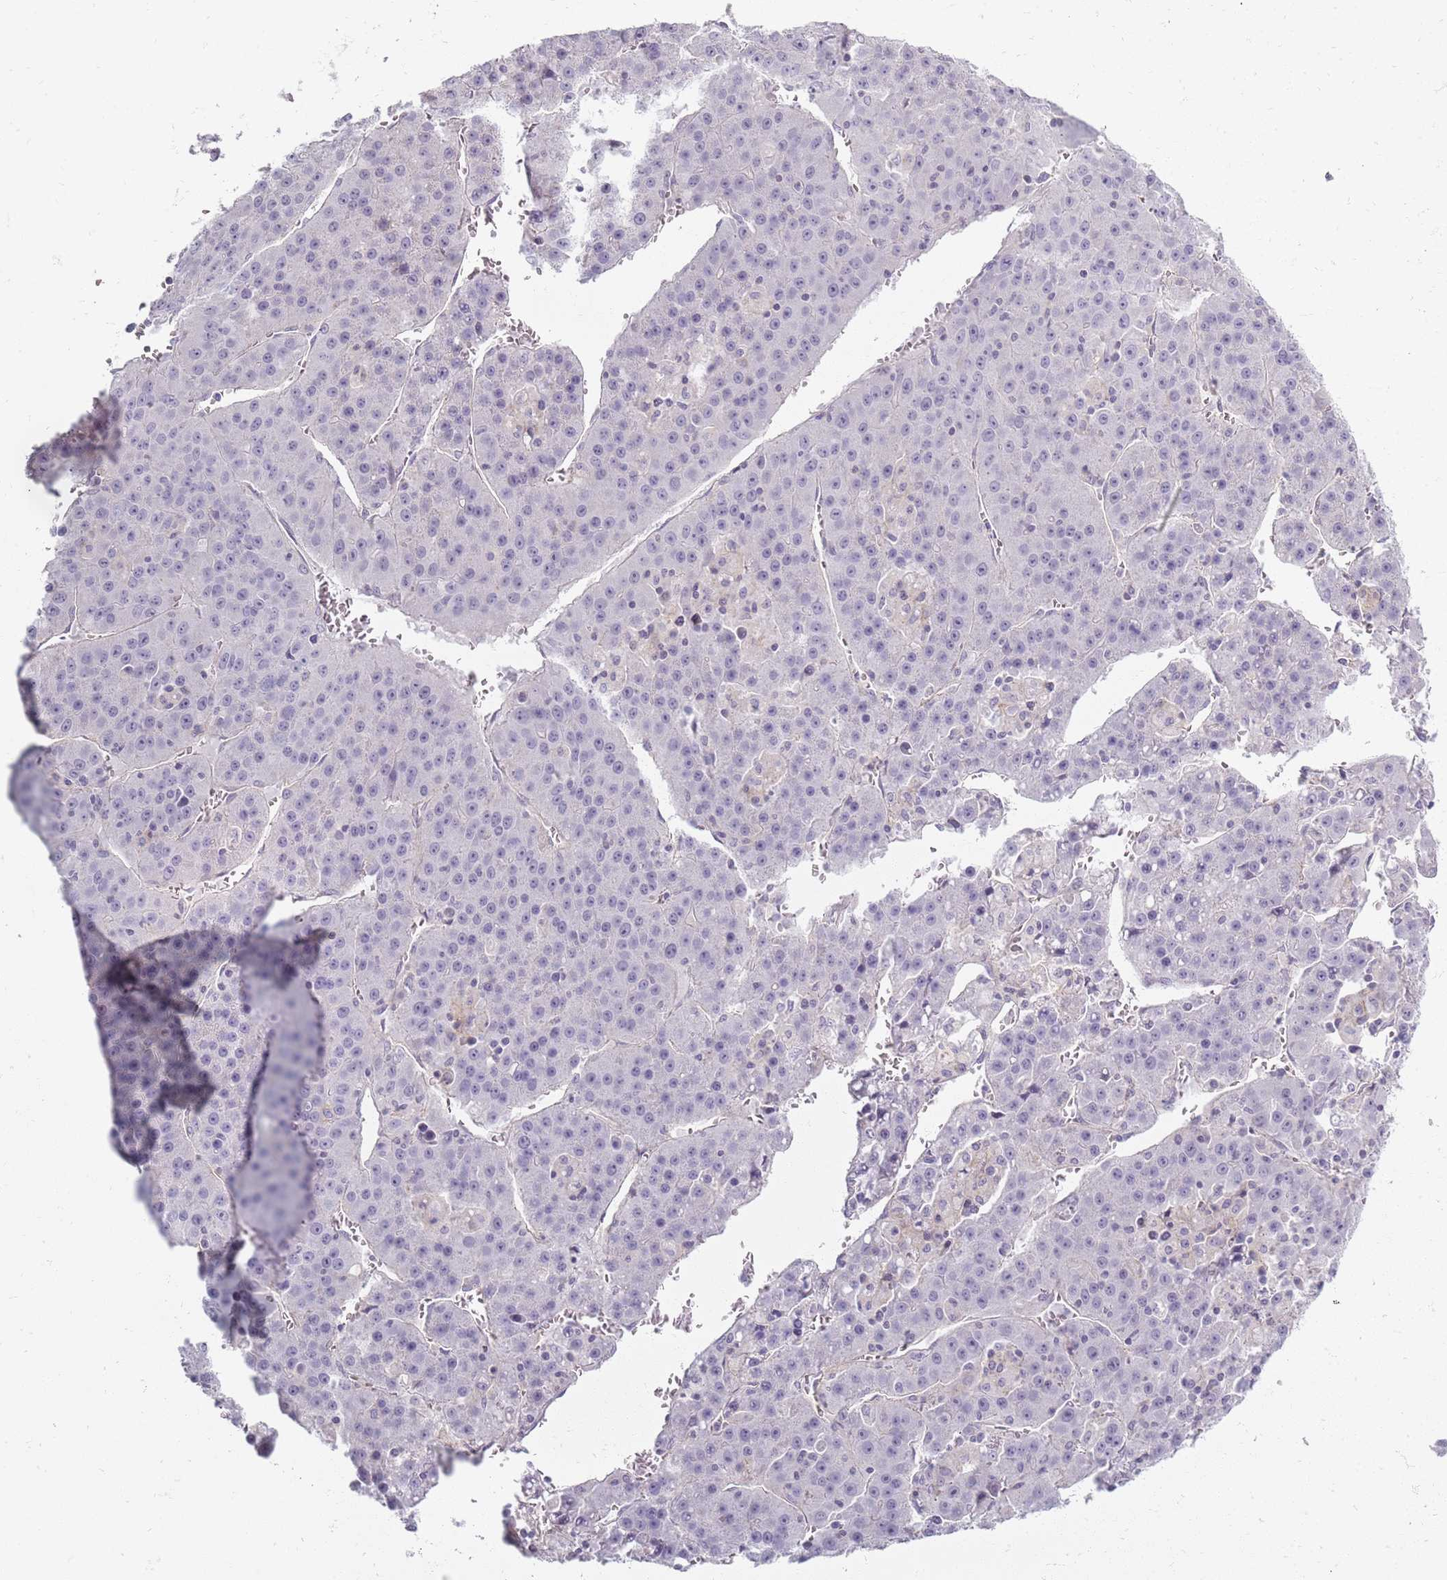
{"staining": {"intensity": "negative", "quantity": "none", "location": "none"}, "tissue": "liver cancer", "cell_type": "Tumor cells", "image_type": "cancer", "snomed": [{"axis": "morphology", "description": "Carcinoma, Hepatocellular, NOS"}, {"axis": "topography", "description": "Liver"}], "caption": "Micrograph shows no protein positivity in tumor cells of liver cancer (hepatocellular carcinoma) tissue.", "gene": "SYNGR3", "patient": {"sex": "female", "age": 53}}